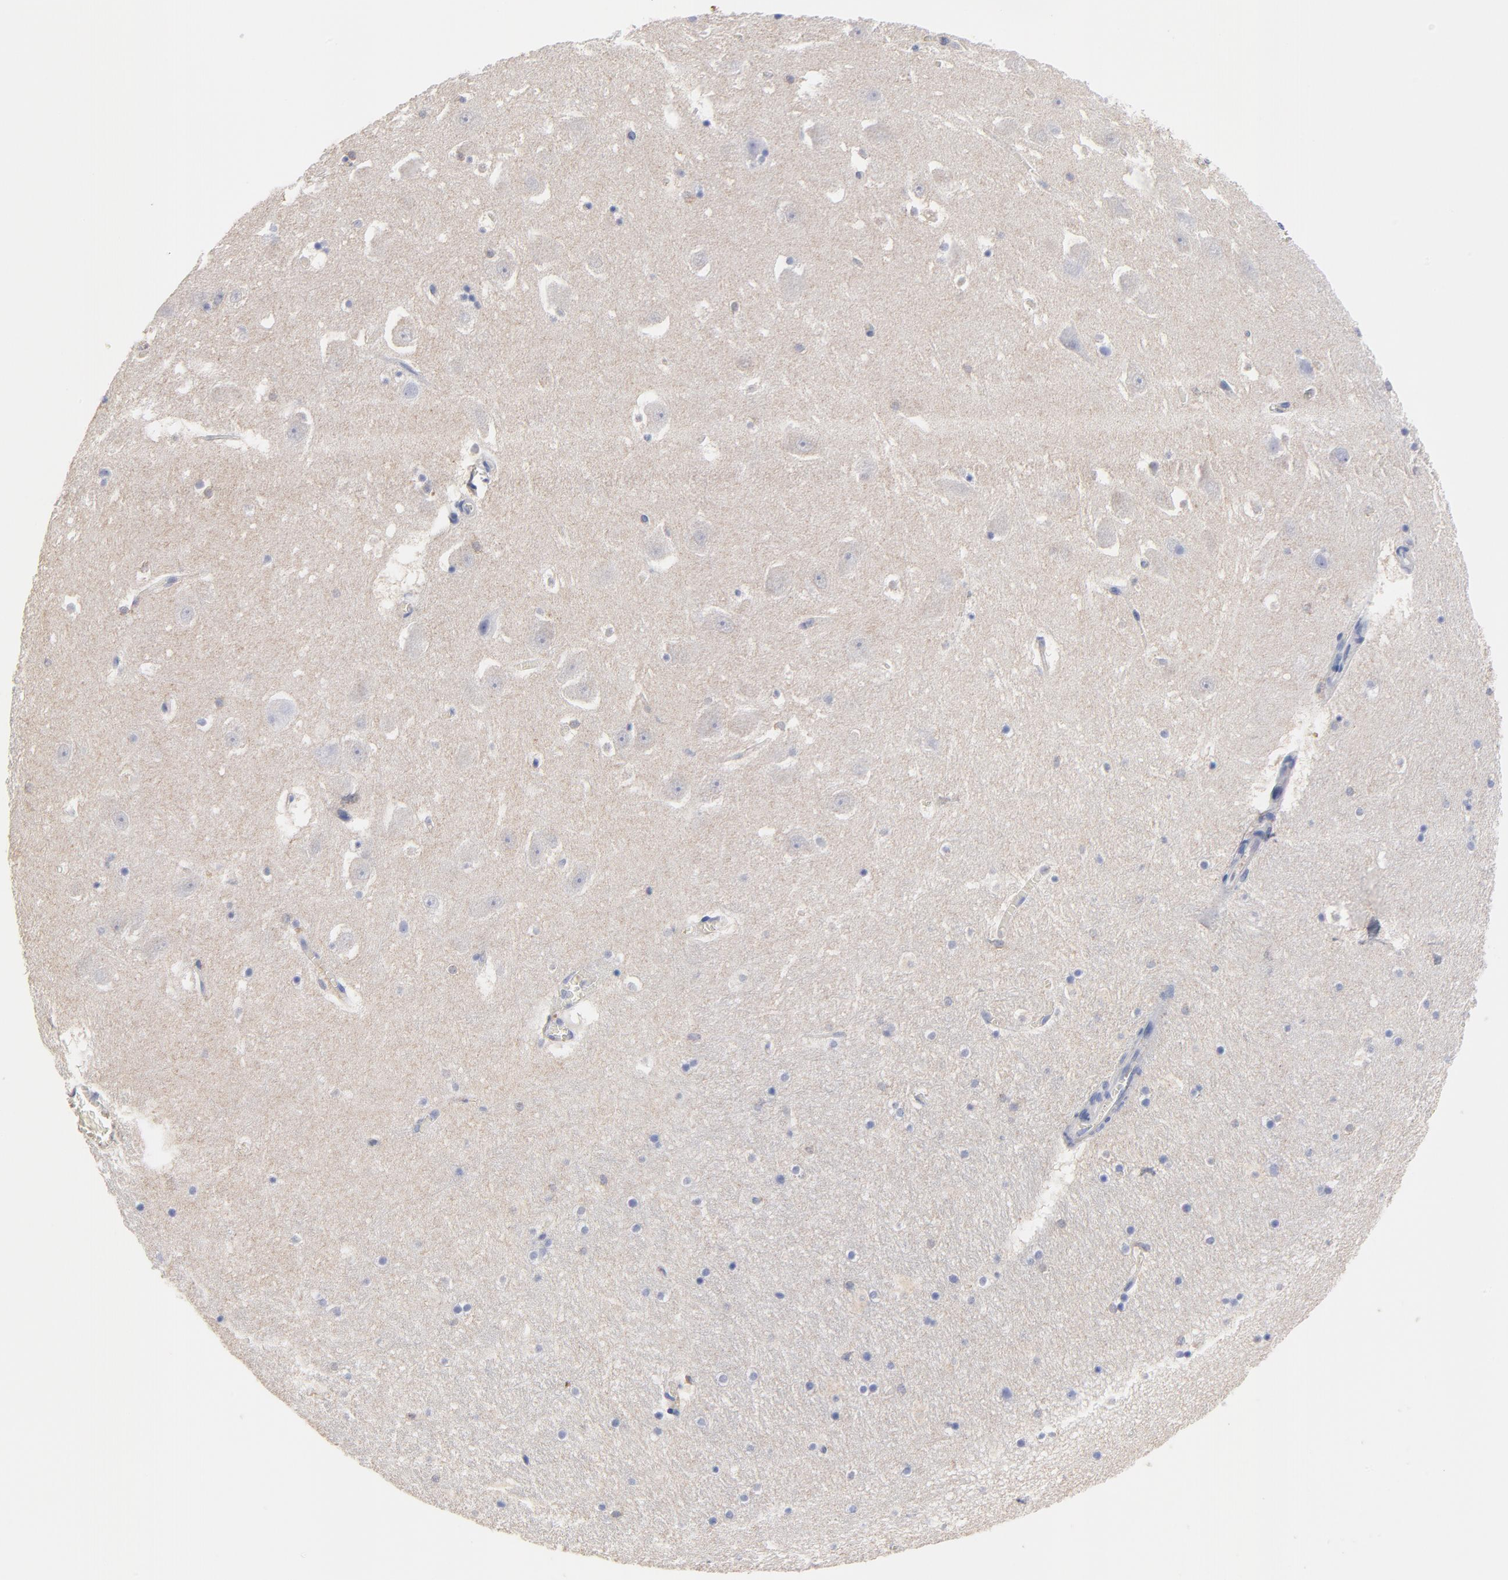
{"staining": {"intensity": "negative", "quantity": "none", "location": "none"}, "tissue": "hippocampus", "cell_type": "Glial cells", "image_type": "normal", "snomed": [{"axis": "morphology", "description": "Normal tissue, NOS"}, {"axis": "topography", "description": "Hippocampus"}], "caption": "A high-resolution photomicrograph shows IHC staining of unremarkable hippocampus, which reveals no significant expression in glial cells.", "gene": "ASL", "patient": {"sex": "male", "age": 45}}